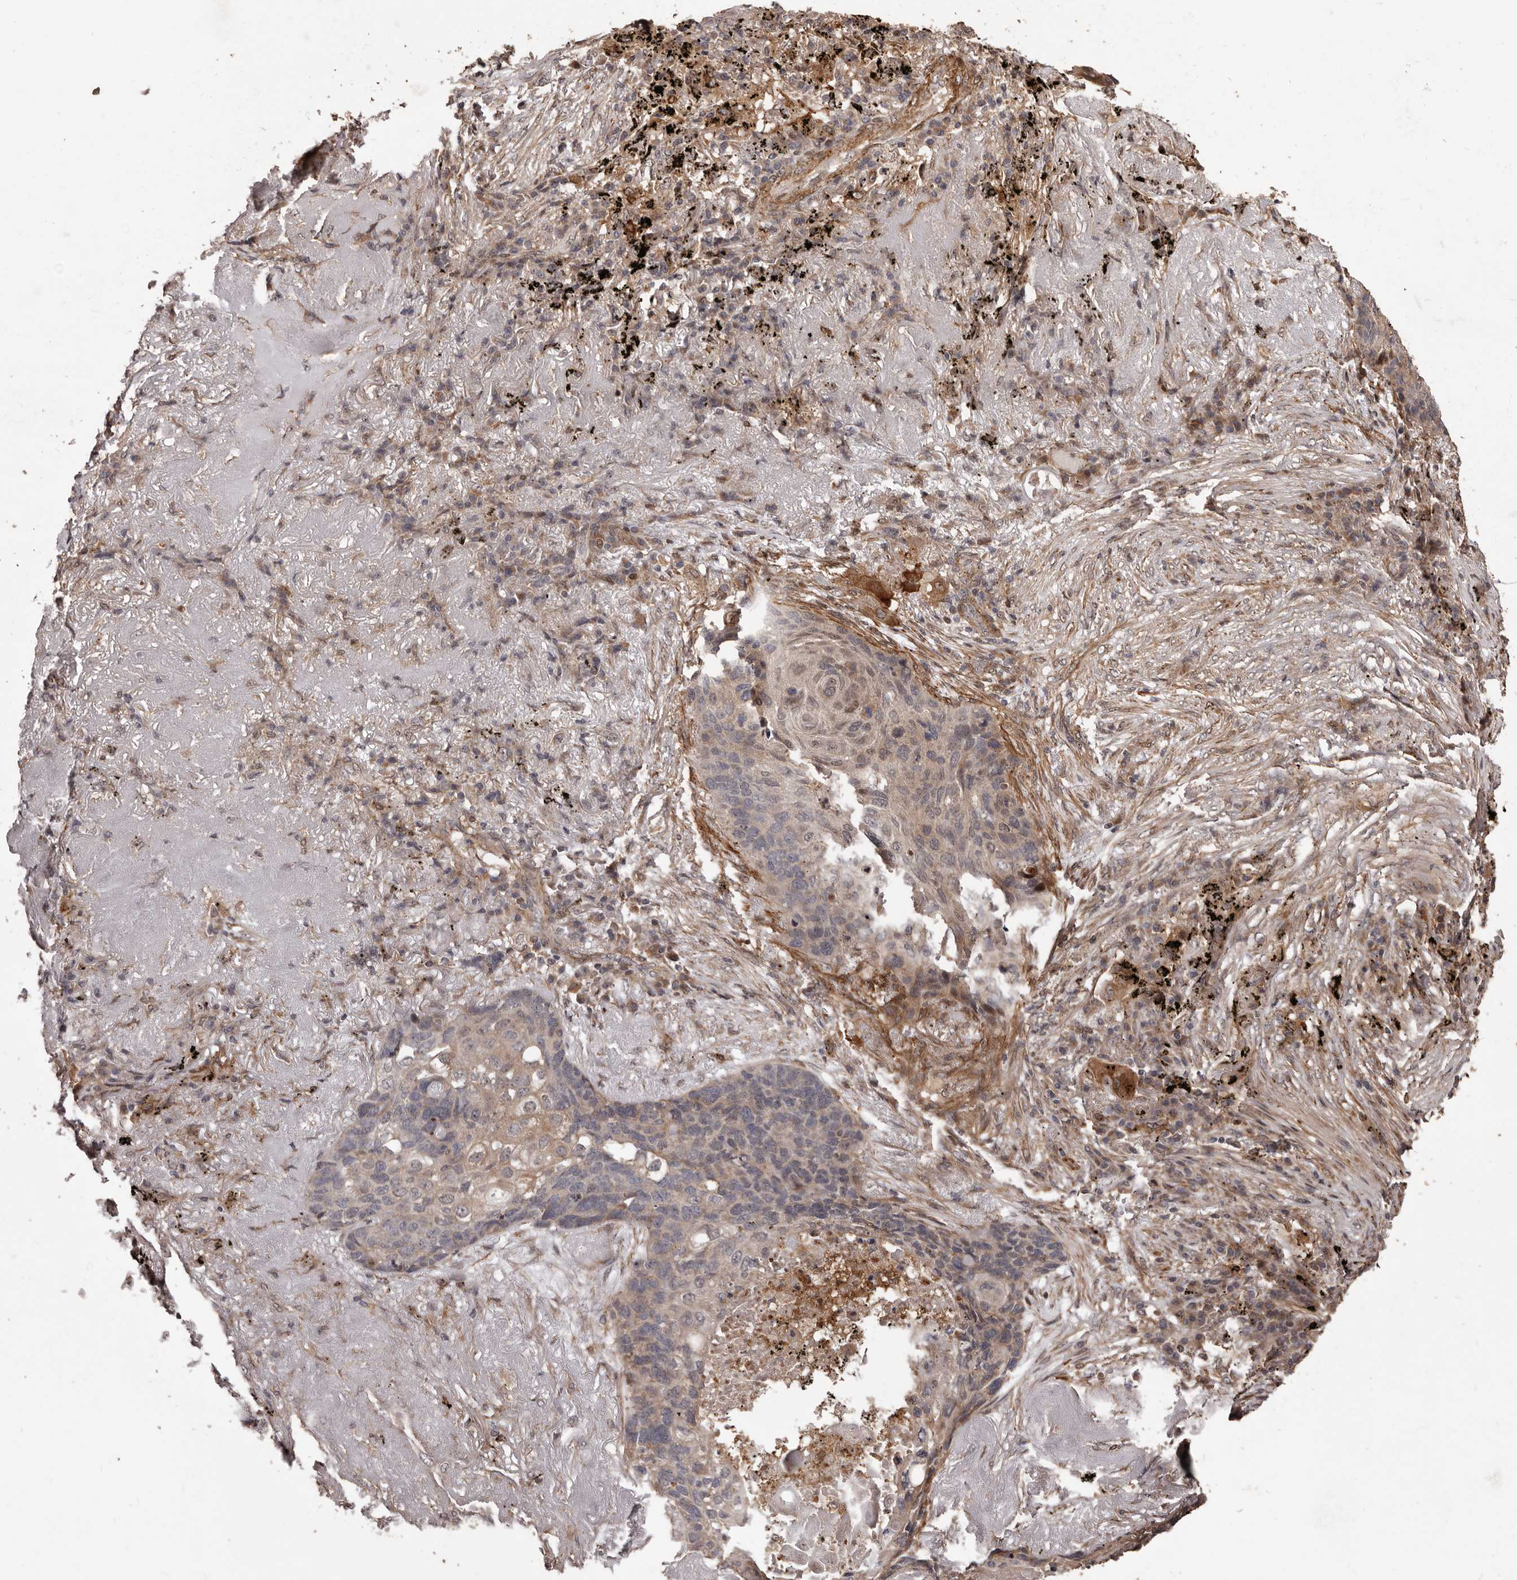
{"staining": {"intensity": "weak", "quantity": "<25%", "location": "cytoplasmic/membranous"}, "tissue": "lung cancer", "cell_type": "Tumor cells", "image_type": "cancer", "snomed": [{"axis": "morphology", "description": "Squamous cell carcinoma, NOS"}, {"axis": "topography", "description": "Lung"}], "caption": "A micrograph of lung cancer (squamous cell carcinoma) stained for a protein displays no brown staining in tumor cells.", "gene": "ZCCHC7", "patient": {"sex": "female", "age": 63}}